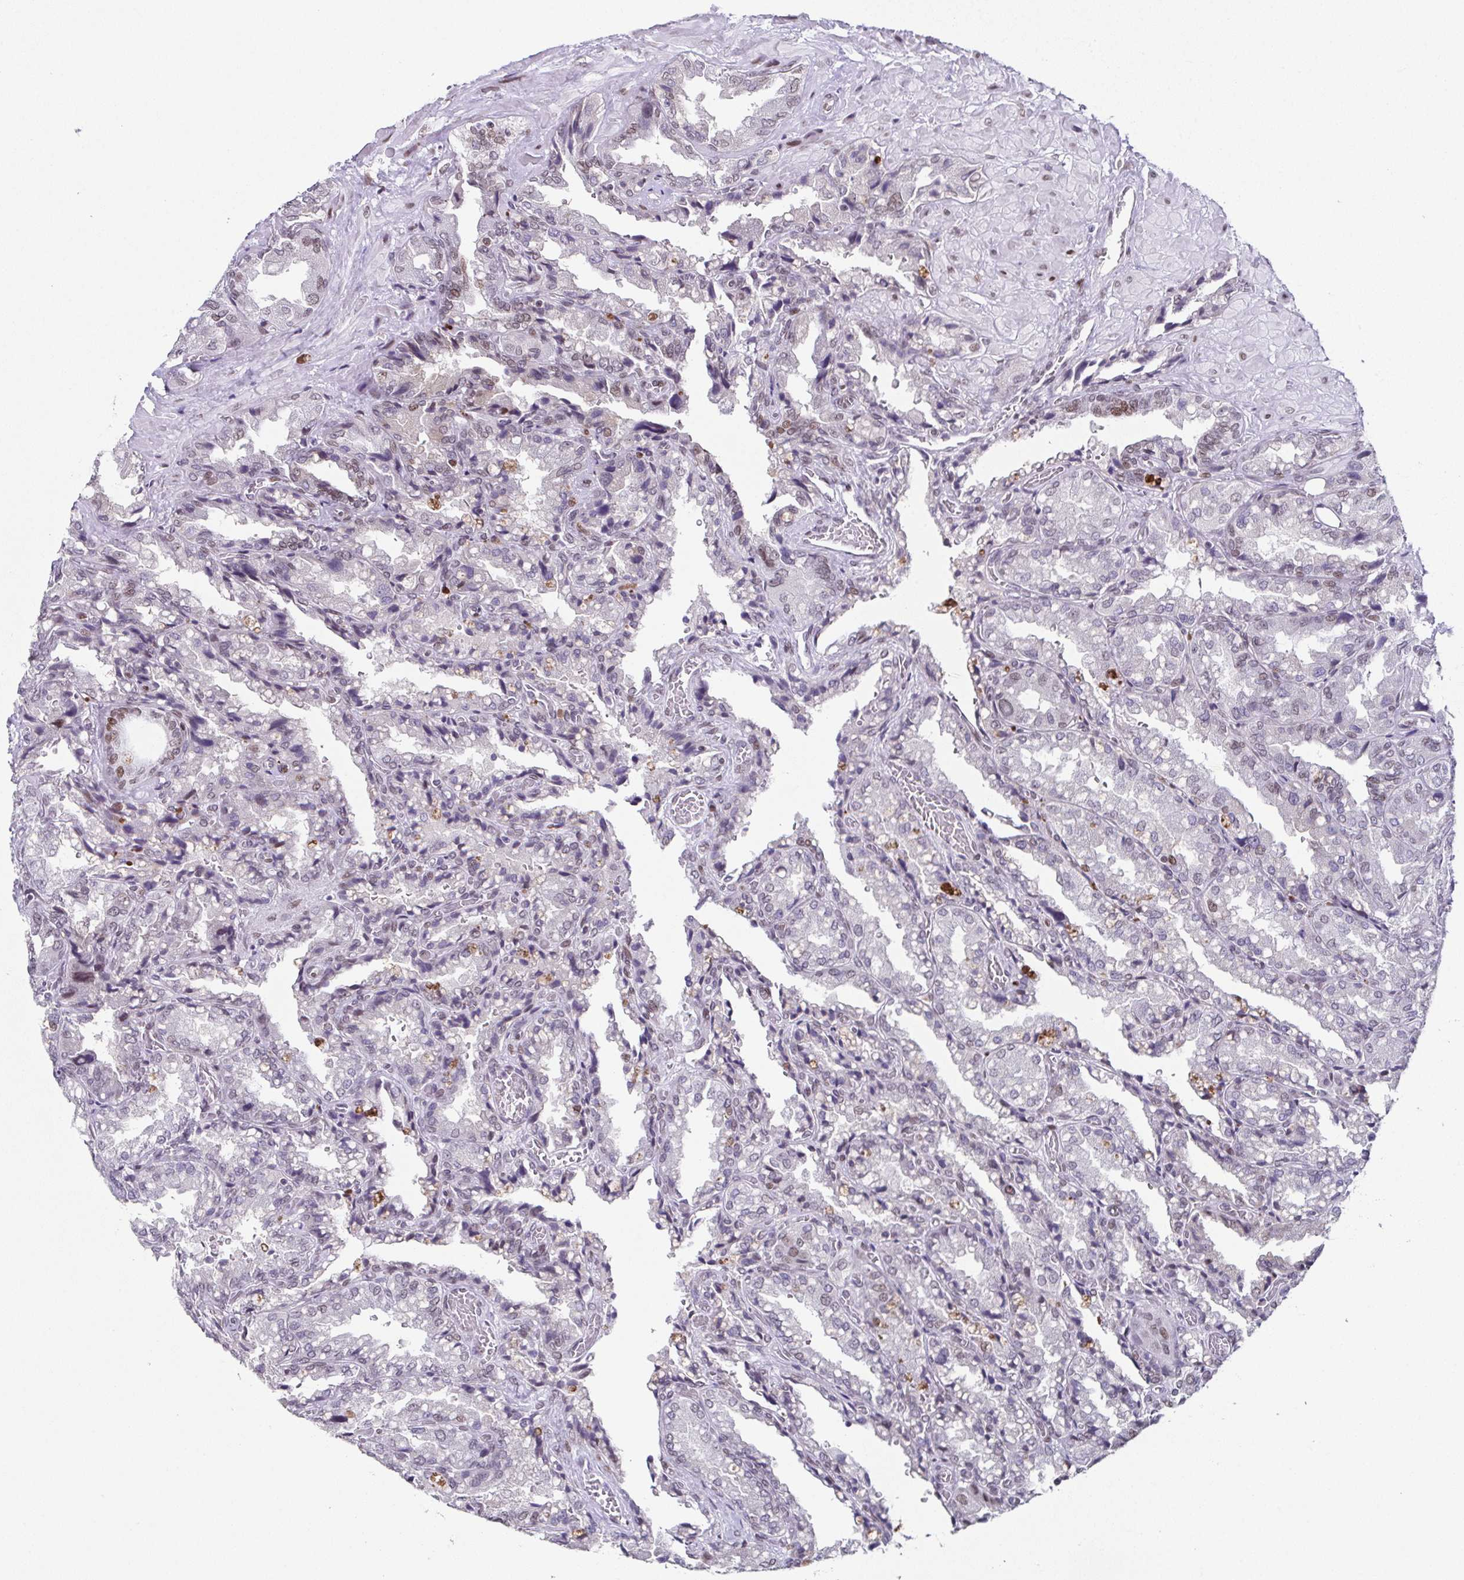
{"staining": {"intensity": "moderate", "quantity": "25%-75%", "location": "cytoplasmic/membranous,nuclear"}, "tissue": "seminal vesicle", "cell_type": "Glandular cells", "image_type": "normal", "snomed": [{"axis": "morphology", "description": "Normal tissue, NOS"}, {"axis": "topography", "description": "Seminal veicle"}], "caption": "Immunohistochemical staining of unremarkable seminal vesicle shows medium levels of moderate cytoplasmic/membranous,nuclear positivity in about 25%-75% of glandular cells. (DAB = brown stain, brightfield microscopy at high magnification).", "gene": "RB1", "patient": {"sex": "male", "age": 57}}